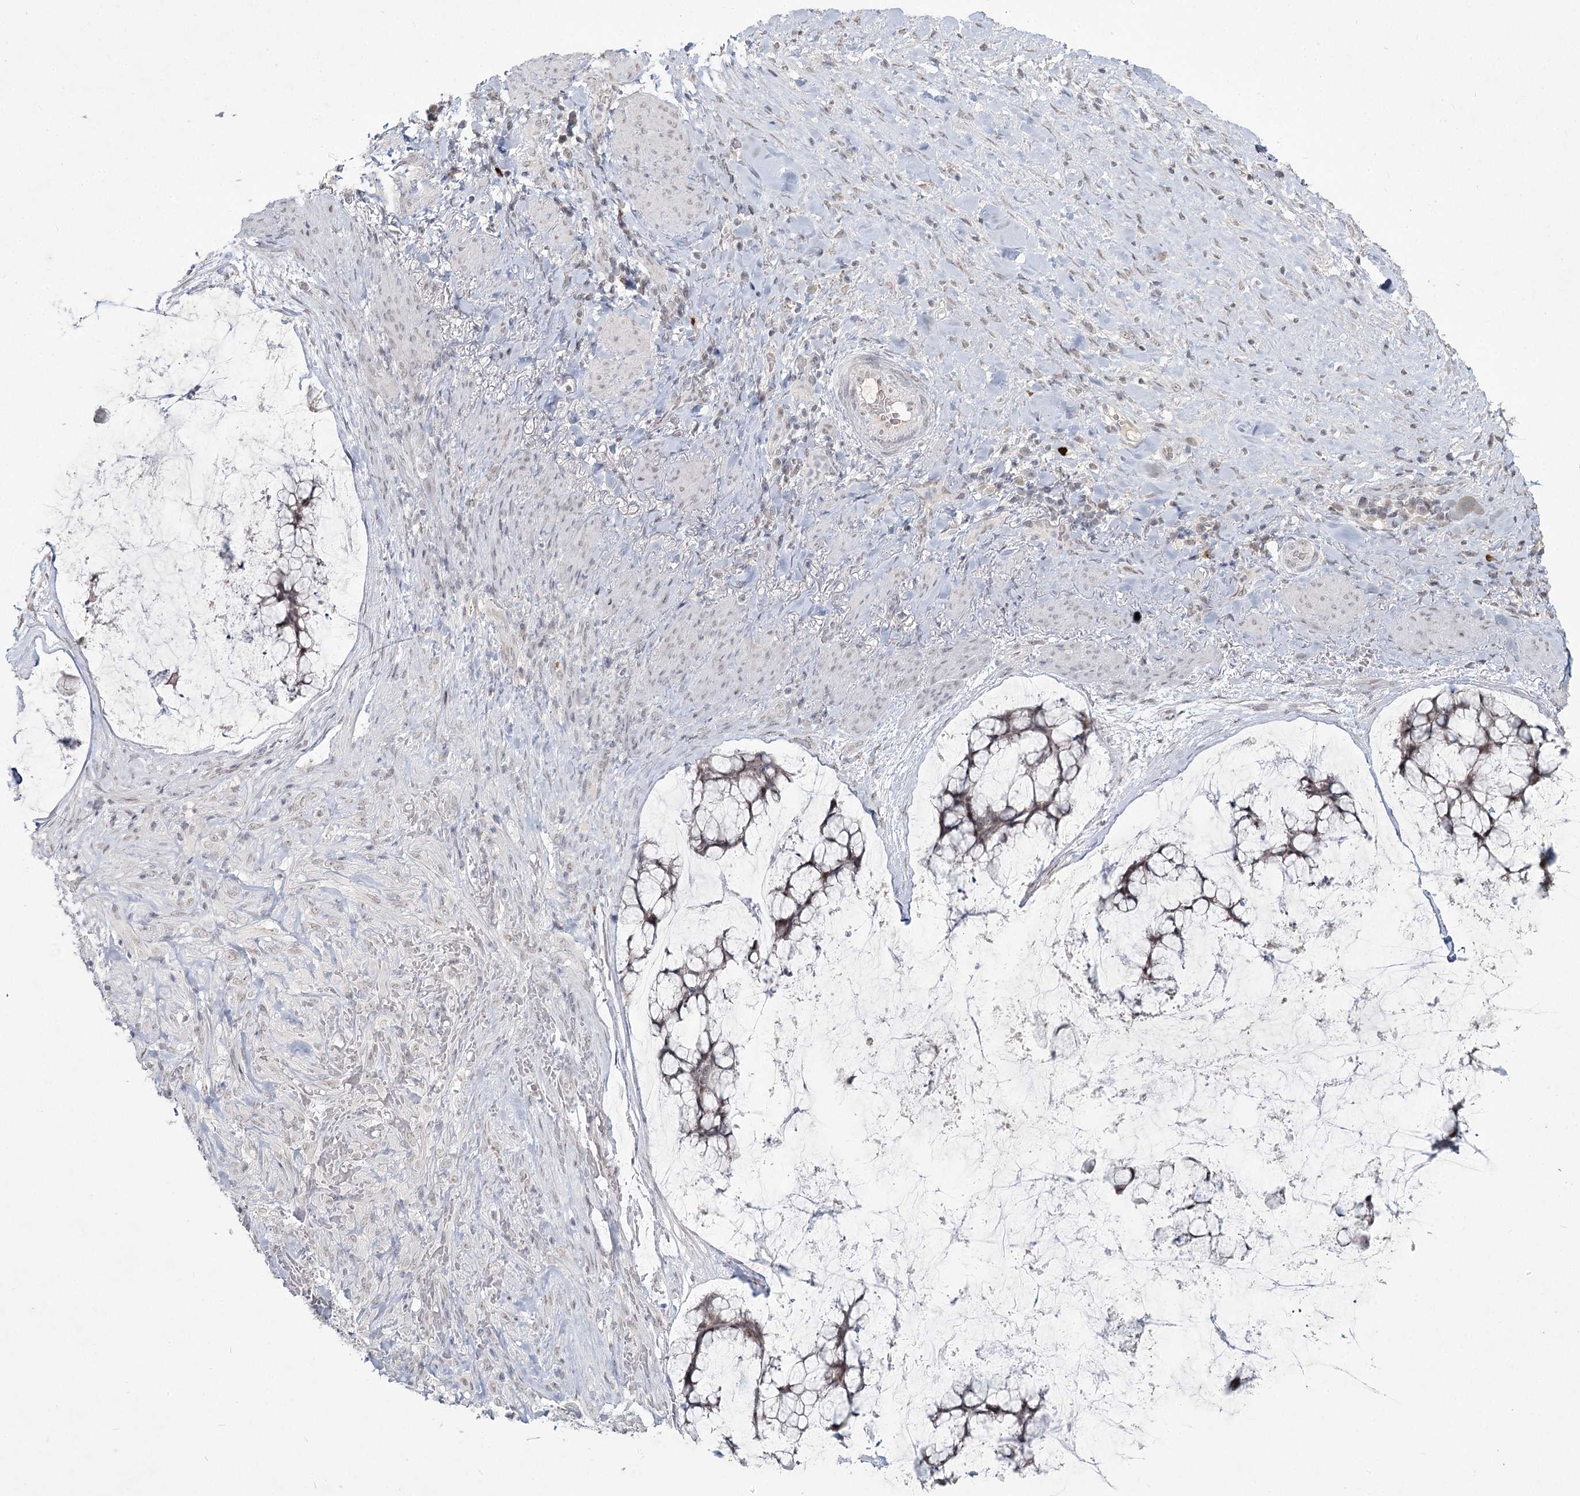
{"staining": {"intensity": "weak", "quantity": "25%-75%", "location": "cytoplasmic/membranous"}, "tissue": "ovarian cancer", "cell_type": "Tumor cells", "image_type": "cancer", "snomed": [{"axis": "morphology", "description": "Cystadenocarcinoma, mucinous, NOS"}, {"axis": "topography", "description": "Ovary"}], "caption": "A brown stain highlights weak cytoplasmic/membranous positivity of a protein in ovarian mucinous cystadenocarcinoma tumor cells.", "gene": "LY6G5C", "patient": {"sex": "female", "age": 42}}